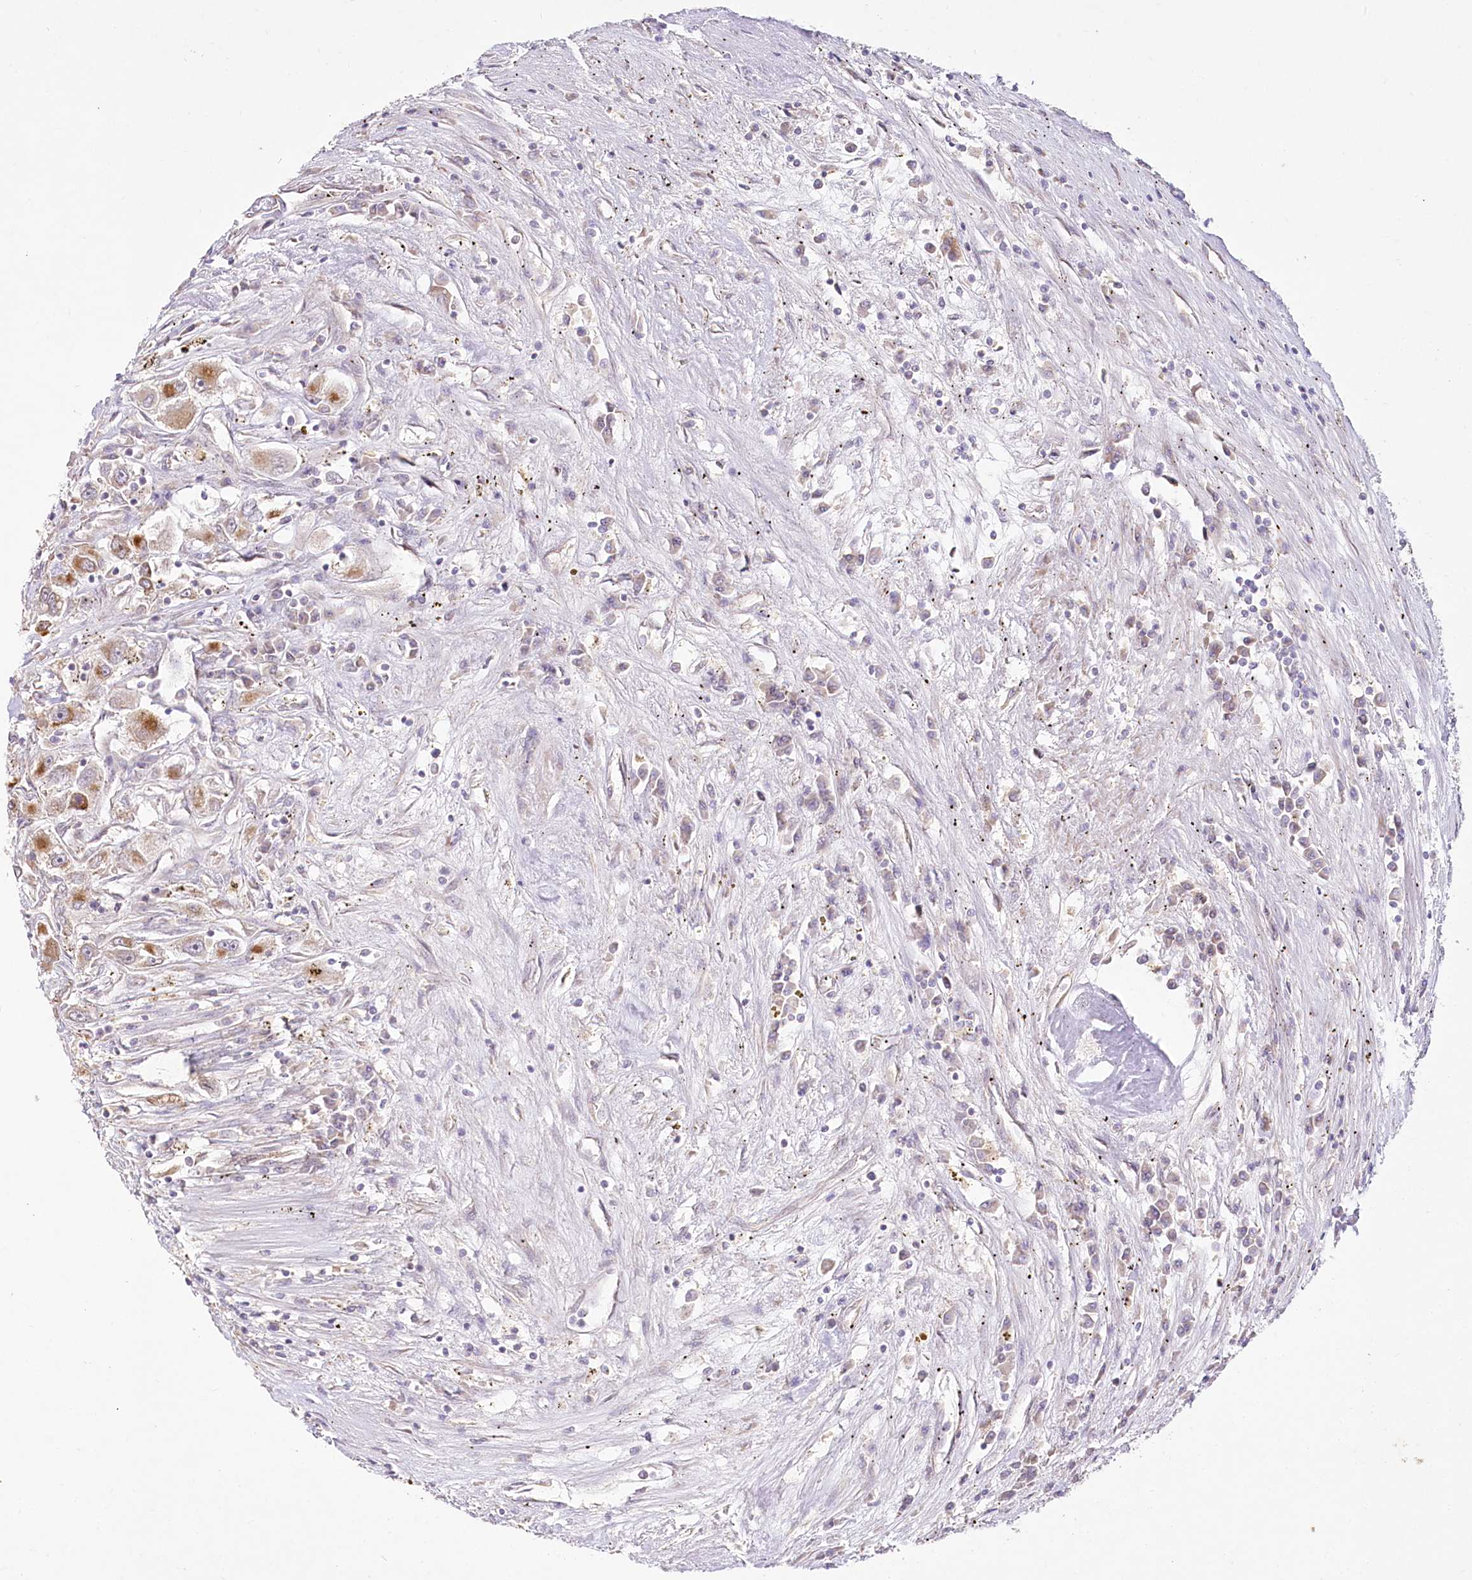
{"staining": {"intensity": "moderate", "quantity": ">75%", "location": "cytoplasmic/membranous"}, "tissue": "renal cancer", "cell_type": "Tumor cells", "image_type": "cancer", "snomed": [{"axis": "morphology", "description": "Adenocarcinoma, NOS"}, {"axis": "topography", "description": "Kidney"}], "caption": "Brown immunohistochemical staining in renal cancer (adenocarcinoma) exhibits moderate cytoplasmic/membranous expression in approximately >75% of tumor cells.", "gene": "PYROXD1", "patient": {"sex": "female", "age": 52}}